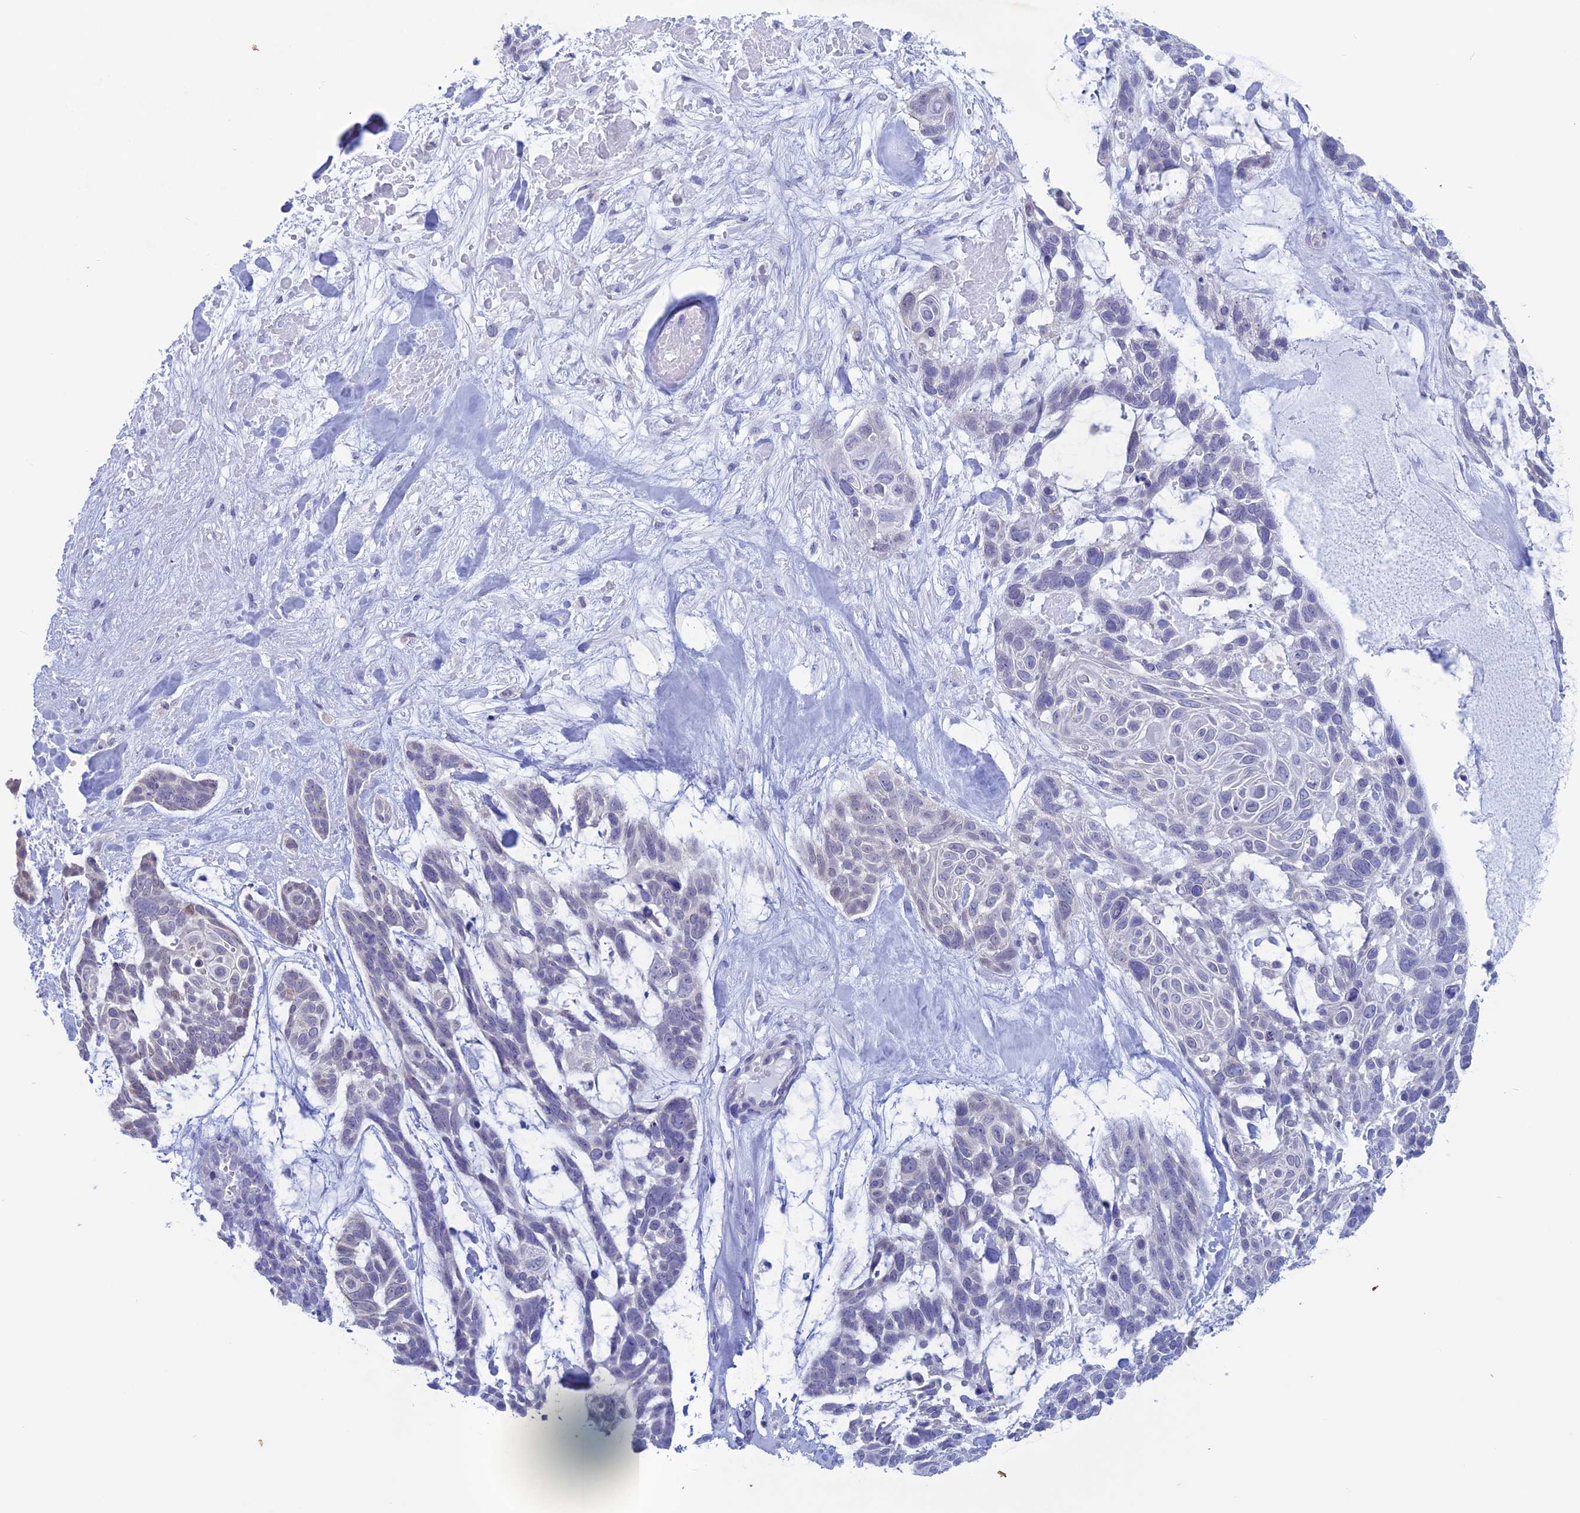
{"staining": {"intensity": "negative", "quantity": "none", "location": "none"}, "tissue": "skin cancer", "cell_type": "Tumor cells", "image_type": "cancer", "snomed": [{"axis": "morphology", "description": "Basal cell carcinoma"}, {"axis": "topography", "description": "Skin"}], "caption": "An immunohistochemistry (IHC) histopathology image of skin basal cell carcinoma is shown. There is no staining in tumor cells of skin basal cell carcinoma.", "gene": "LHFPL2", "patient": {"sex": "male", "age": 88}}